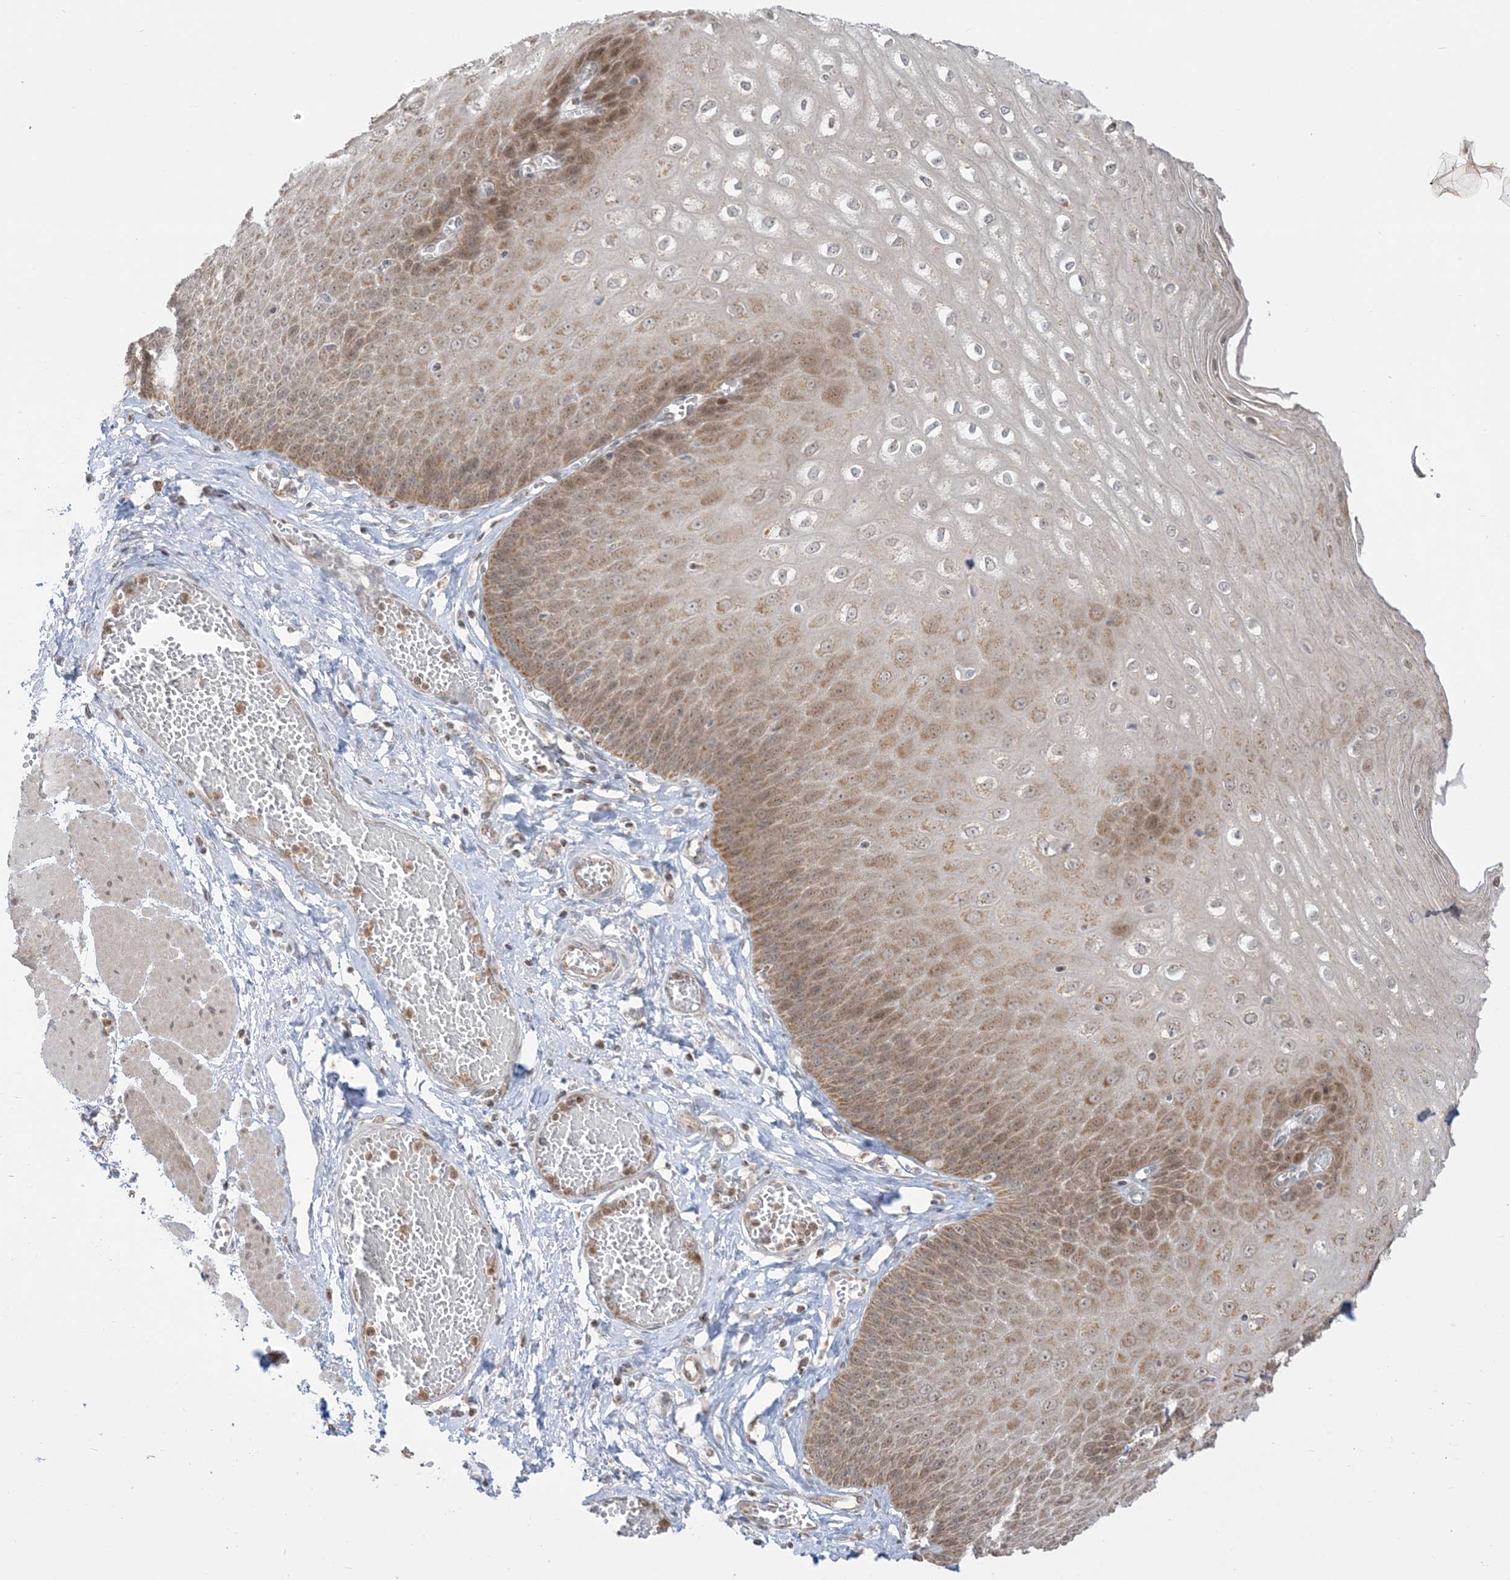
{"staining": {"intensity": "moderate", "quantity": ">75%", "location": "cytoplasmic/membranous,nuclear"}, "tissue": "esophagus", "cell_type": "Squamous epithelial cells", "image_type": "normal", "snomed": [{"axis": "morphology", "description": "Normal tissue, NOS"}, {"axis": "topography", "description": "Esophagus"}], "caption": "Immunohistochemistry photomicrograph of normal human esophagus stained for a protein (brown), which shows medium levels of moderate cytoplasmic/membranous,nuclear staining in approximately >75% of squamous epithelial cells.", "gene": "KANSL3", "patient": {"sex": "male", "age": 60}}